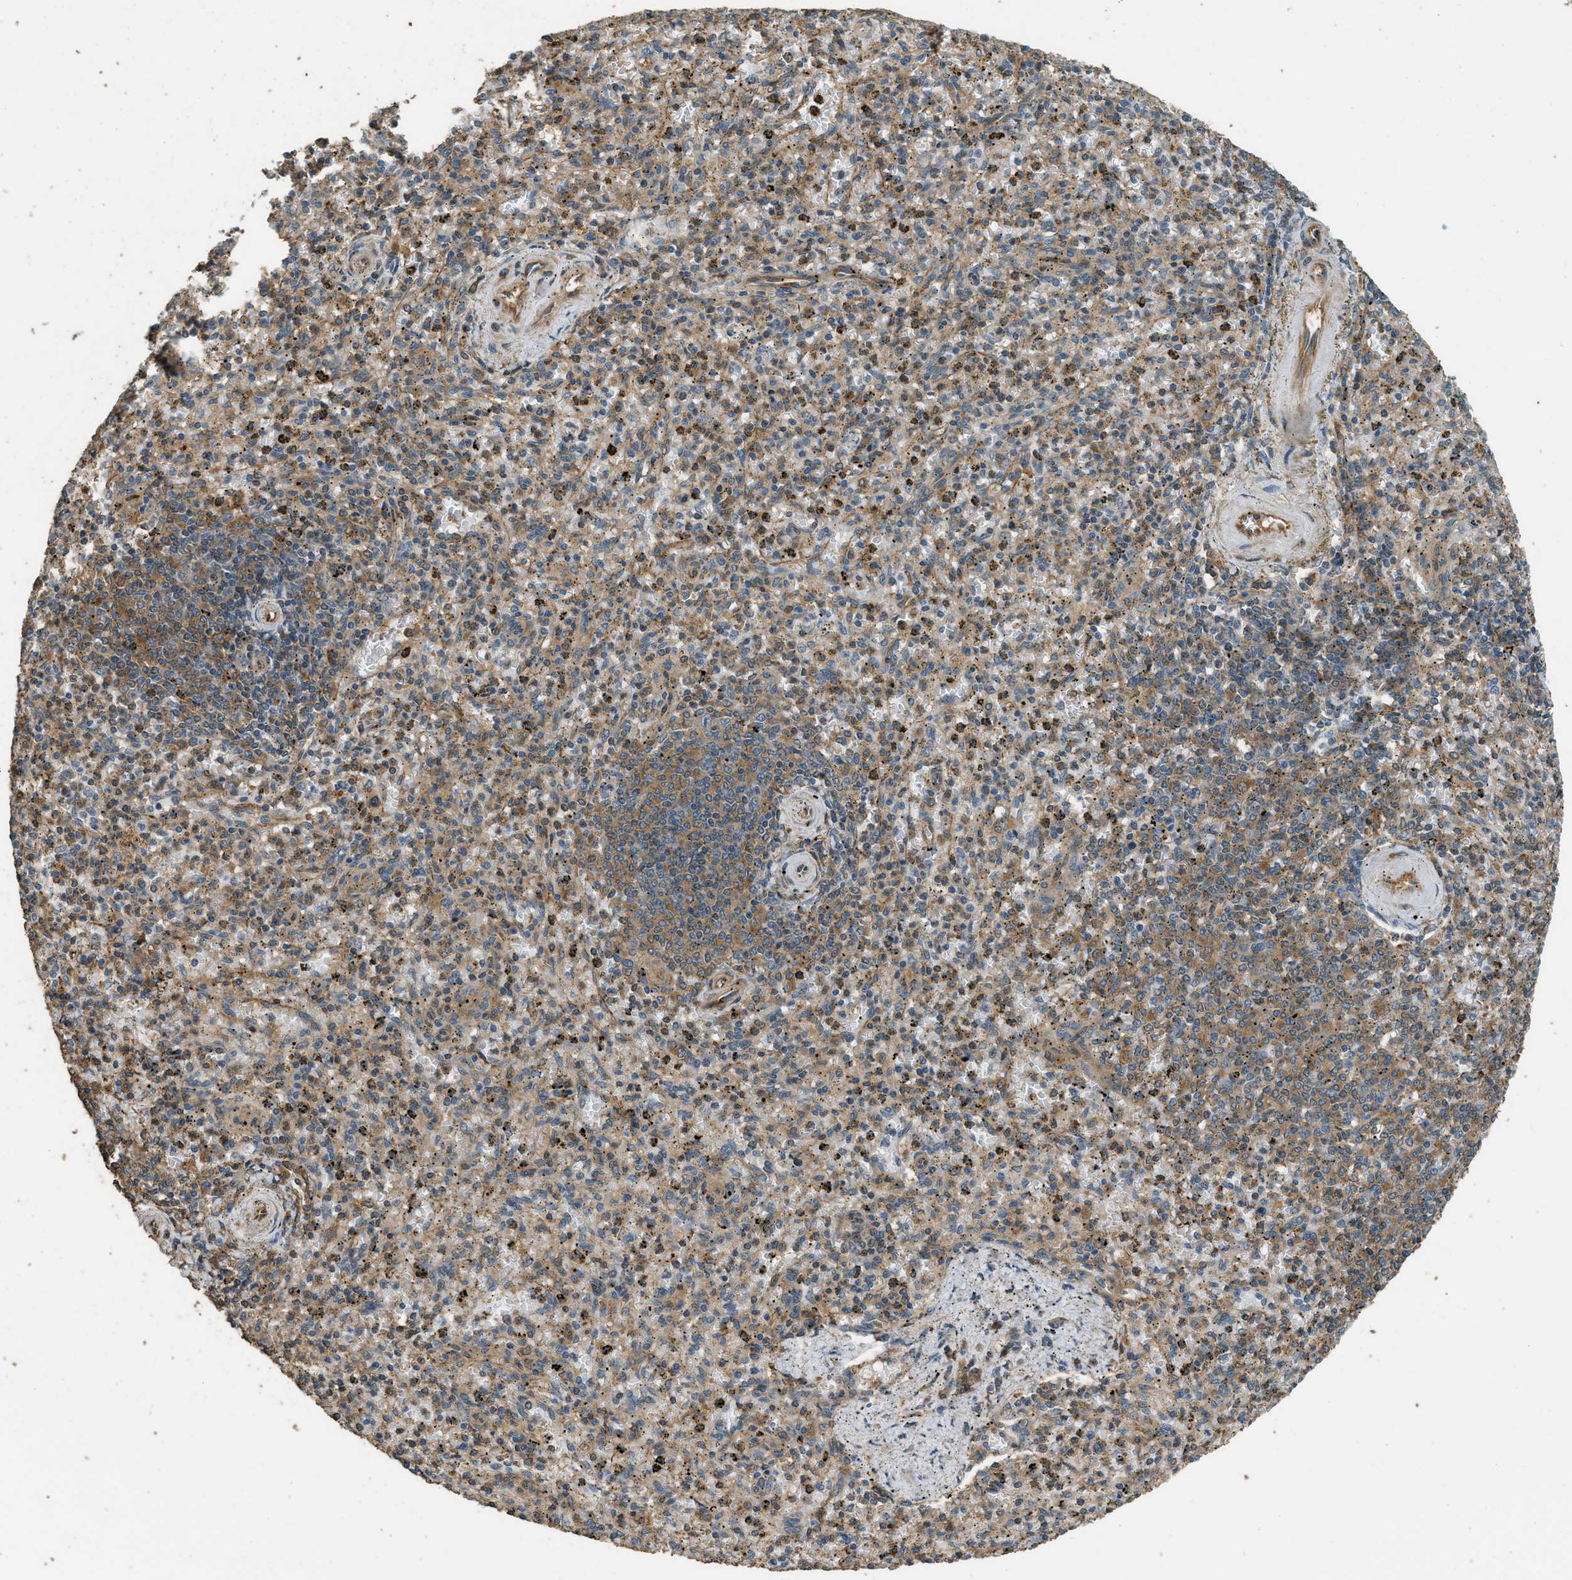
{"staining": {"intensity": "moderate", "quantity": "25%-75%", "location": "cytoplasmic/membranous"}, "tissue": "spleen", "cell_type": "Cells in red pulp", "image_type": "normal", "snomed": [{"axis": "morphology", "description": "Normal tissue, NOS"}, {"axis": "topography", "description": "Spleen"}], "caption": "High-magnification brightfield microscopy of normal spleen stained with DAB (brown) and counterstained with hematoxylin (blue). cells in red pulp exhibit moderate cytoplasmic/membranous expression is present in approximately25%-75% of cells.", "gene": "MARS1", "patient": {"sex": "male", "age": 72}}